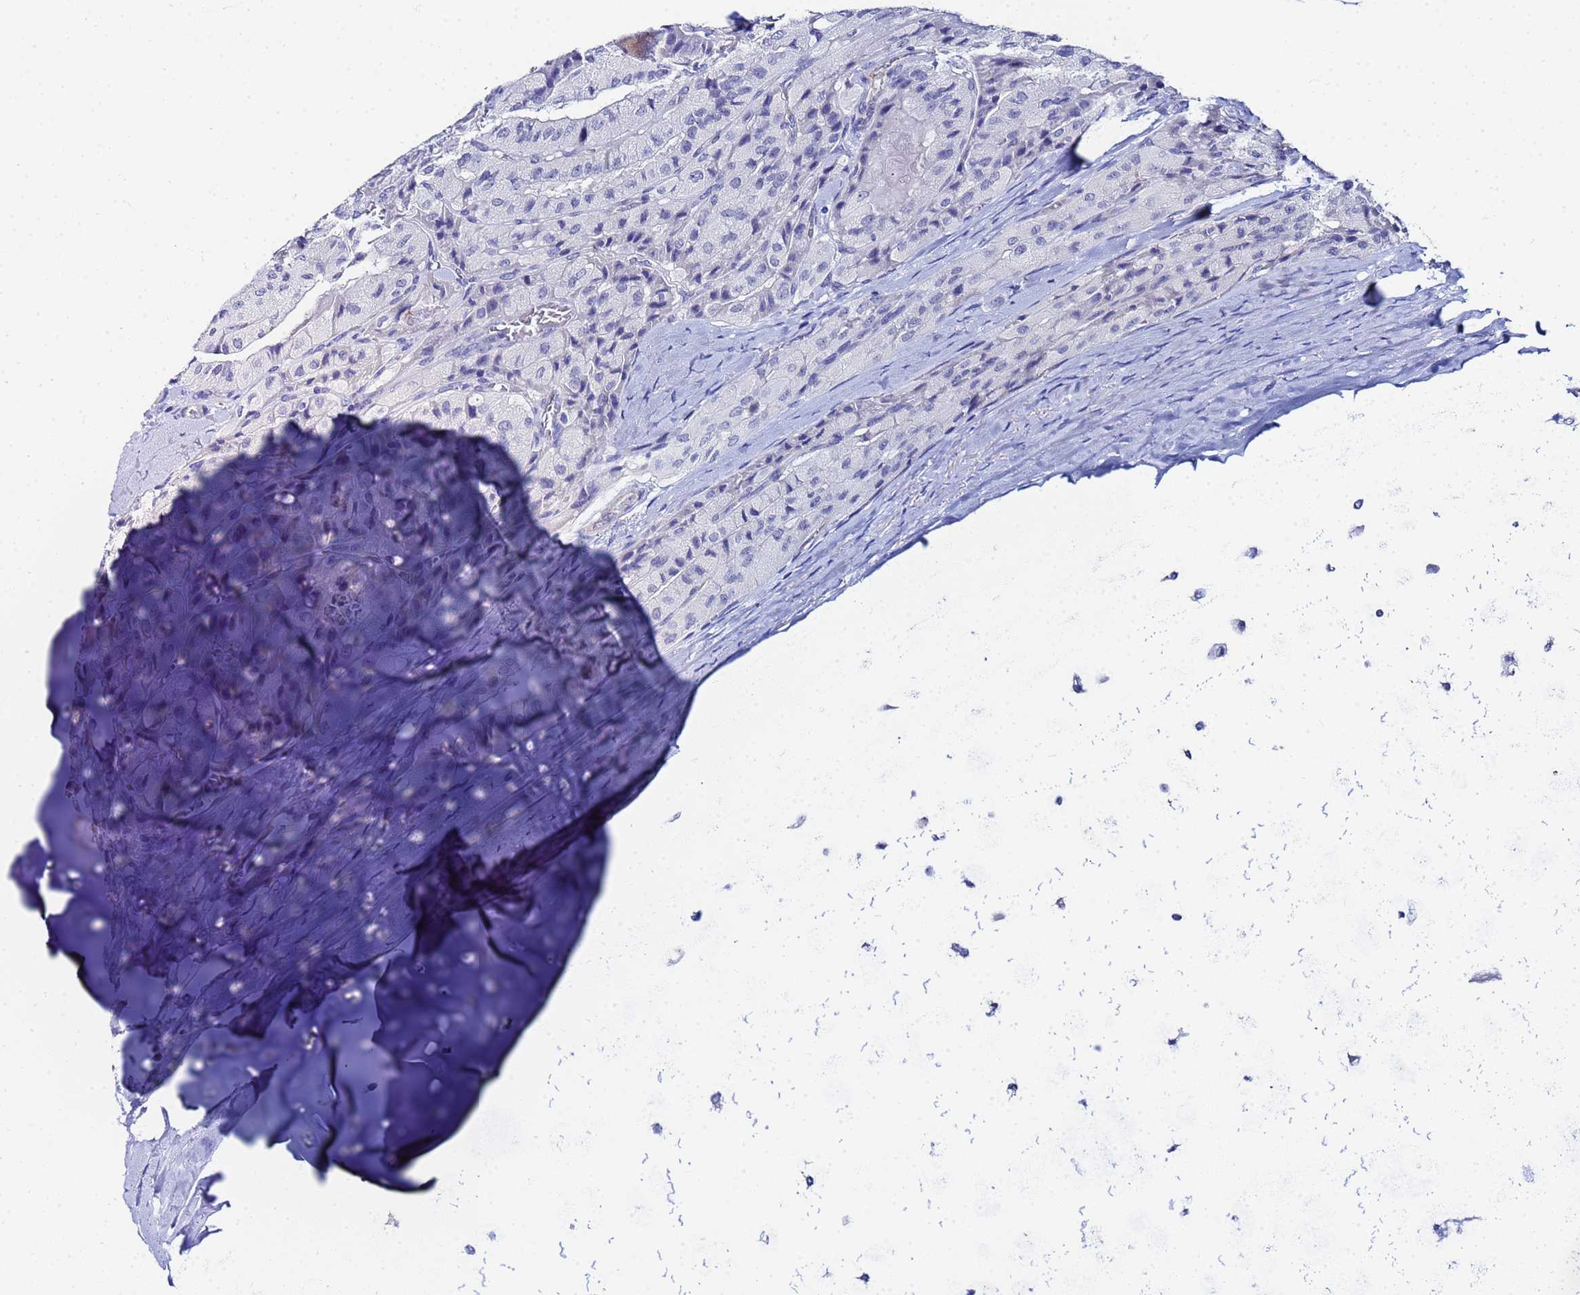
{"staining": {"intensity": "negative", "quantity": "none", "location": "none"}, "tissue": "thyroid cancer", "cell_type": "Tumor cells", "image_type": "cancer", "snomed": [{"axis": "morphology", "description": "Normal tissue, NOS"}, {"axis": "morphology", "description": "Papillary adenocarcinoma, NOS"}, {"axis": "topography", "description": "Thyroid gland"}], "caption": "This is an immunohistochemistry histopathology image of thyroid cancer (papillary adenocarcinoma). There is no expression in tumor cells.", "gene": "ZNF26", "patient": {"sex": "female", "age": 59}}